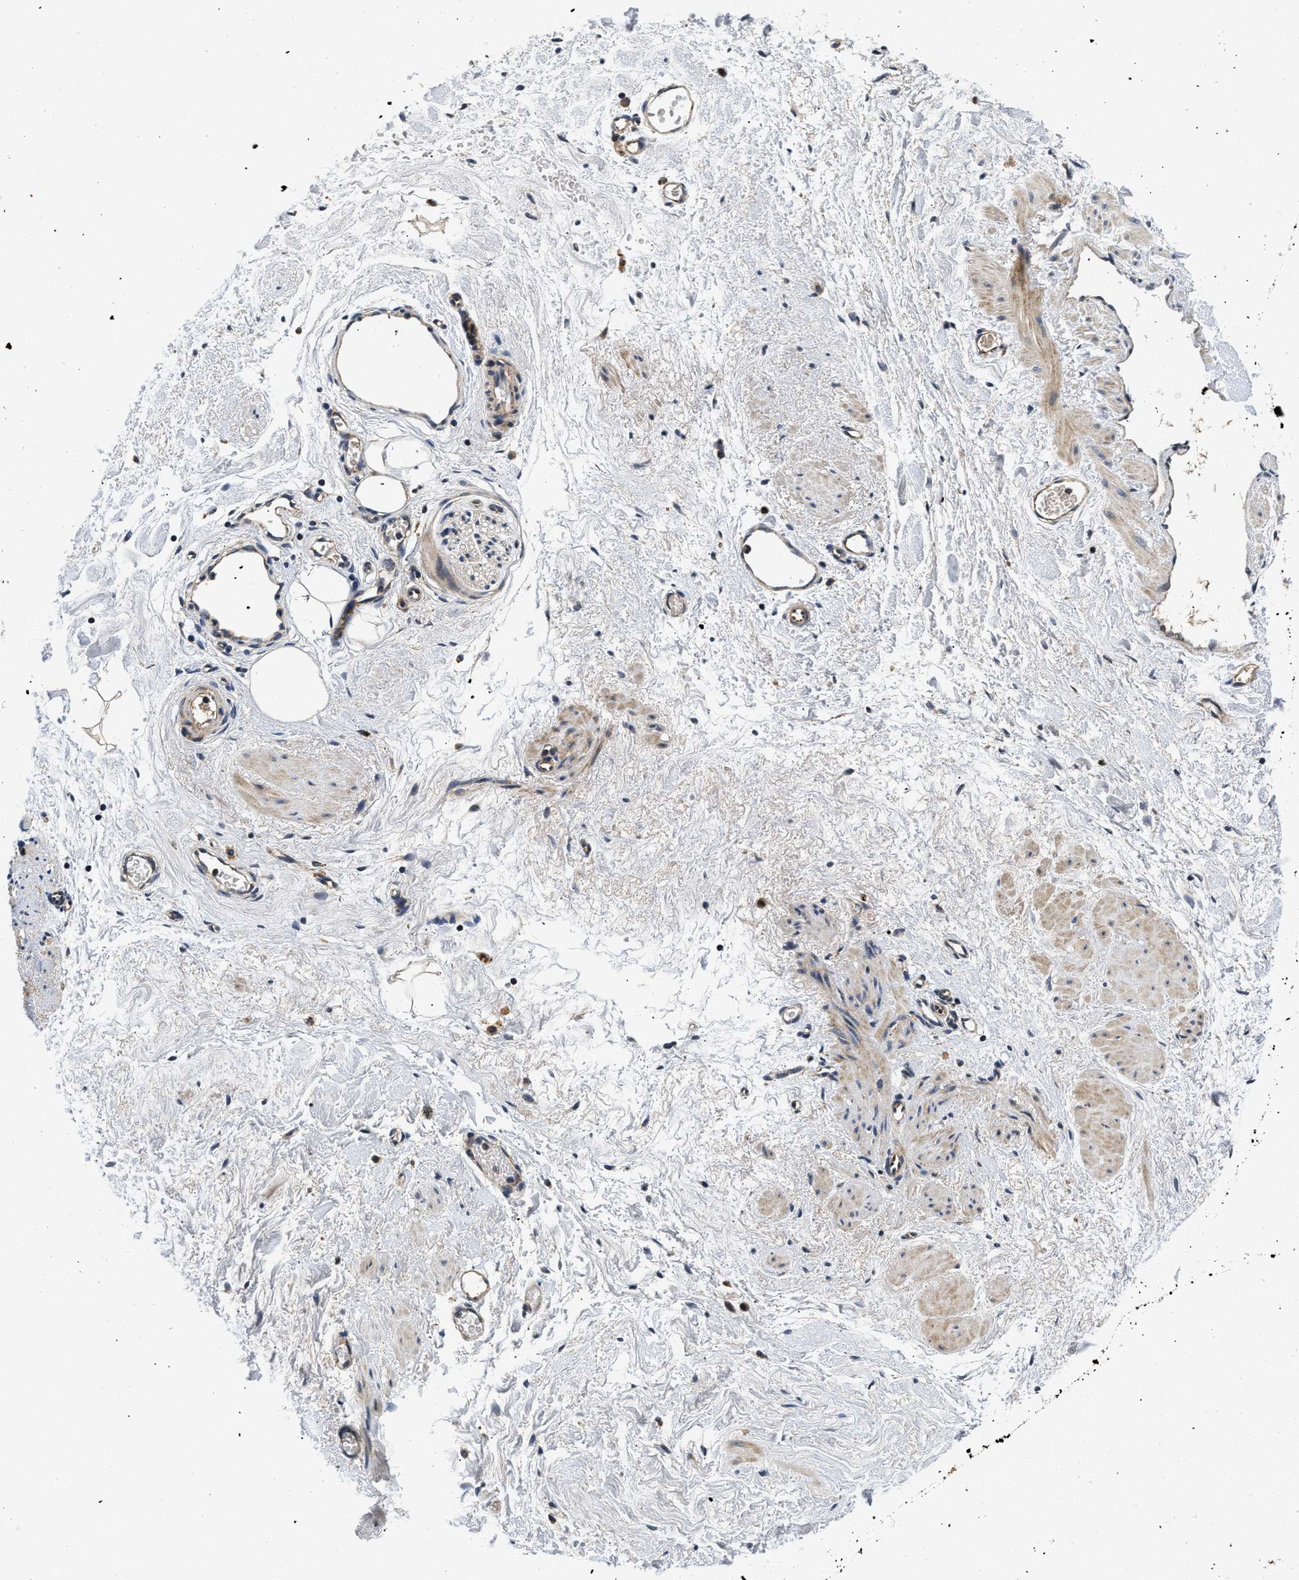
{"staining": {"intensity": "negative", "quantity": "none", "location": "none"}, "tissue": "adipose tissue", "cell_type": "Adipocytes", "image_type": "normal", "snomed": [{"axis": "morphology", "description": "Normal tissue, NOS"}, {"axis": "topography", "description": "Soft tissue"}], "caption": "Image shows no significant protein expression in adipocytes of unremarkable adipose tissue. Nuclei are stained in blue.", "gene": "PDP1", "patient": {"sex": "male", "age": 72}}